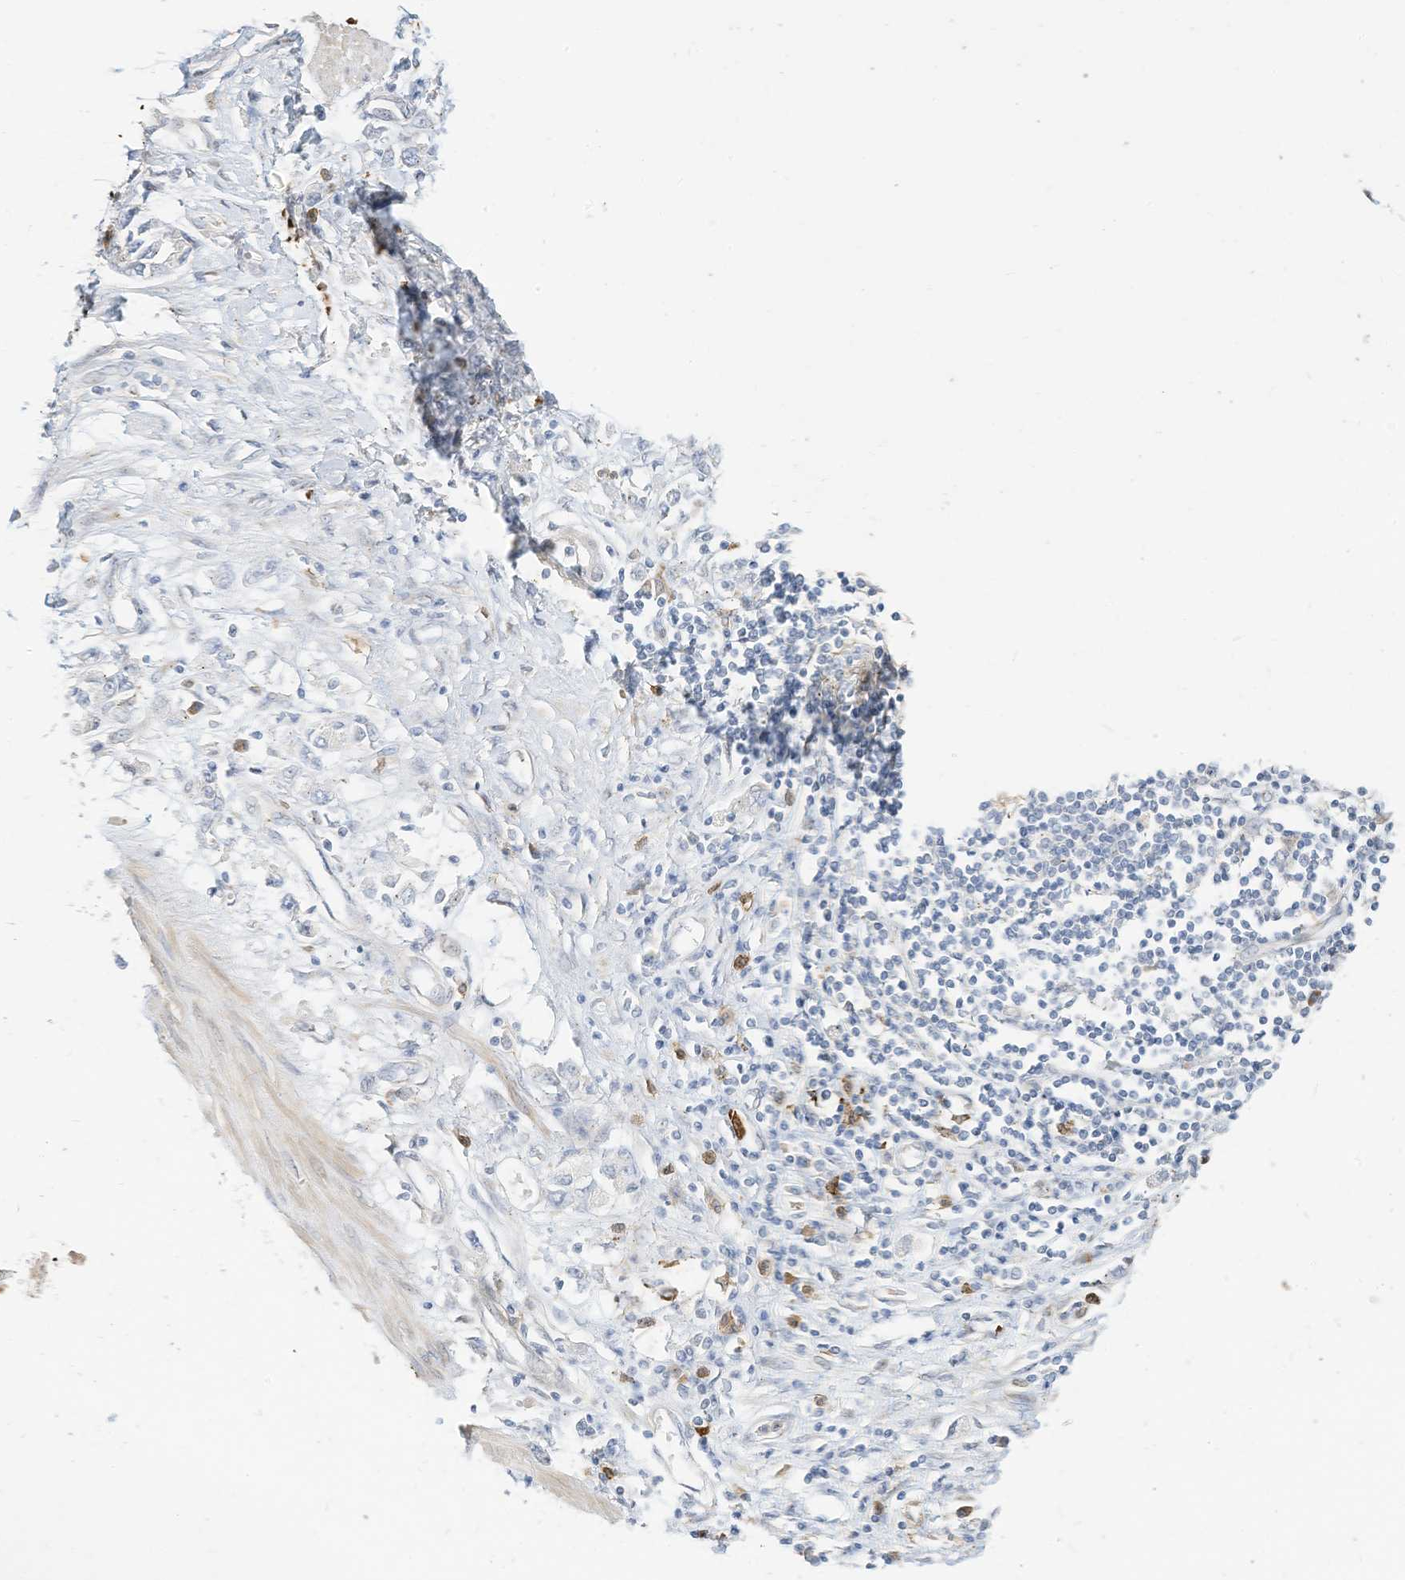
{"staining": {"intensity": "negative", "quantity": "none", "location": "none"}, "tissue": "stomach cancer", "cell_type": "Tumor cells", "image_type": "cancer", "snomed": [{"axis": "morphology", "description": "Adenocarcinoma, NOS"}, {"axis": "topography", "description": "Stomach"}], "caption": "Stomach cancer (adenocarcinoma) stained for a protein using immunohistochemistry (IHC) shows no expression tumor cells.", "gene": "ATP13A1", "patient": {"sex": "female", "age": 76}}